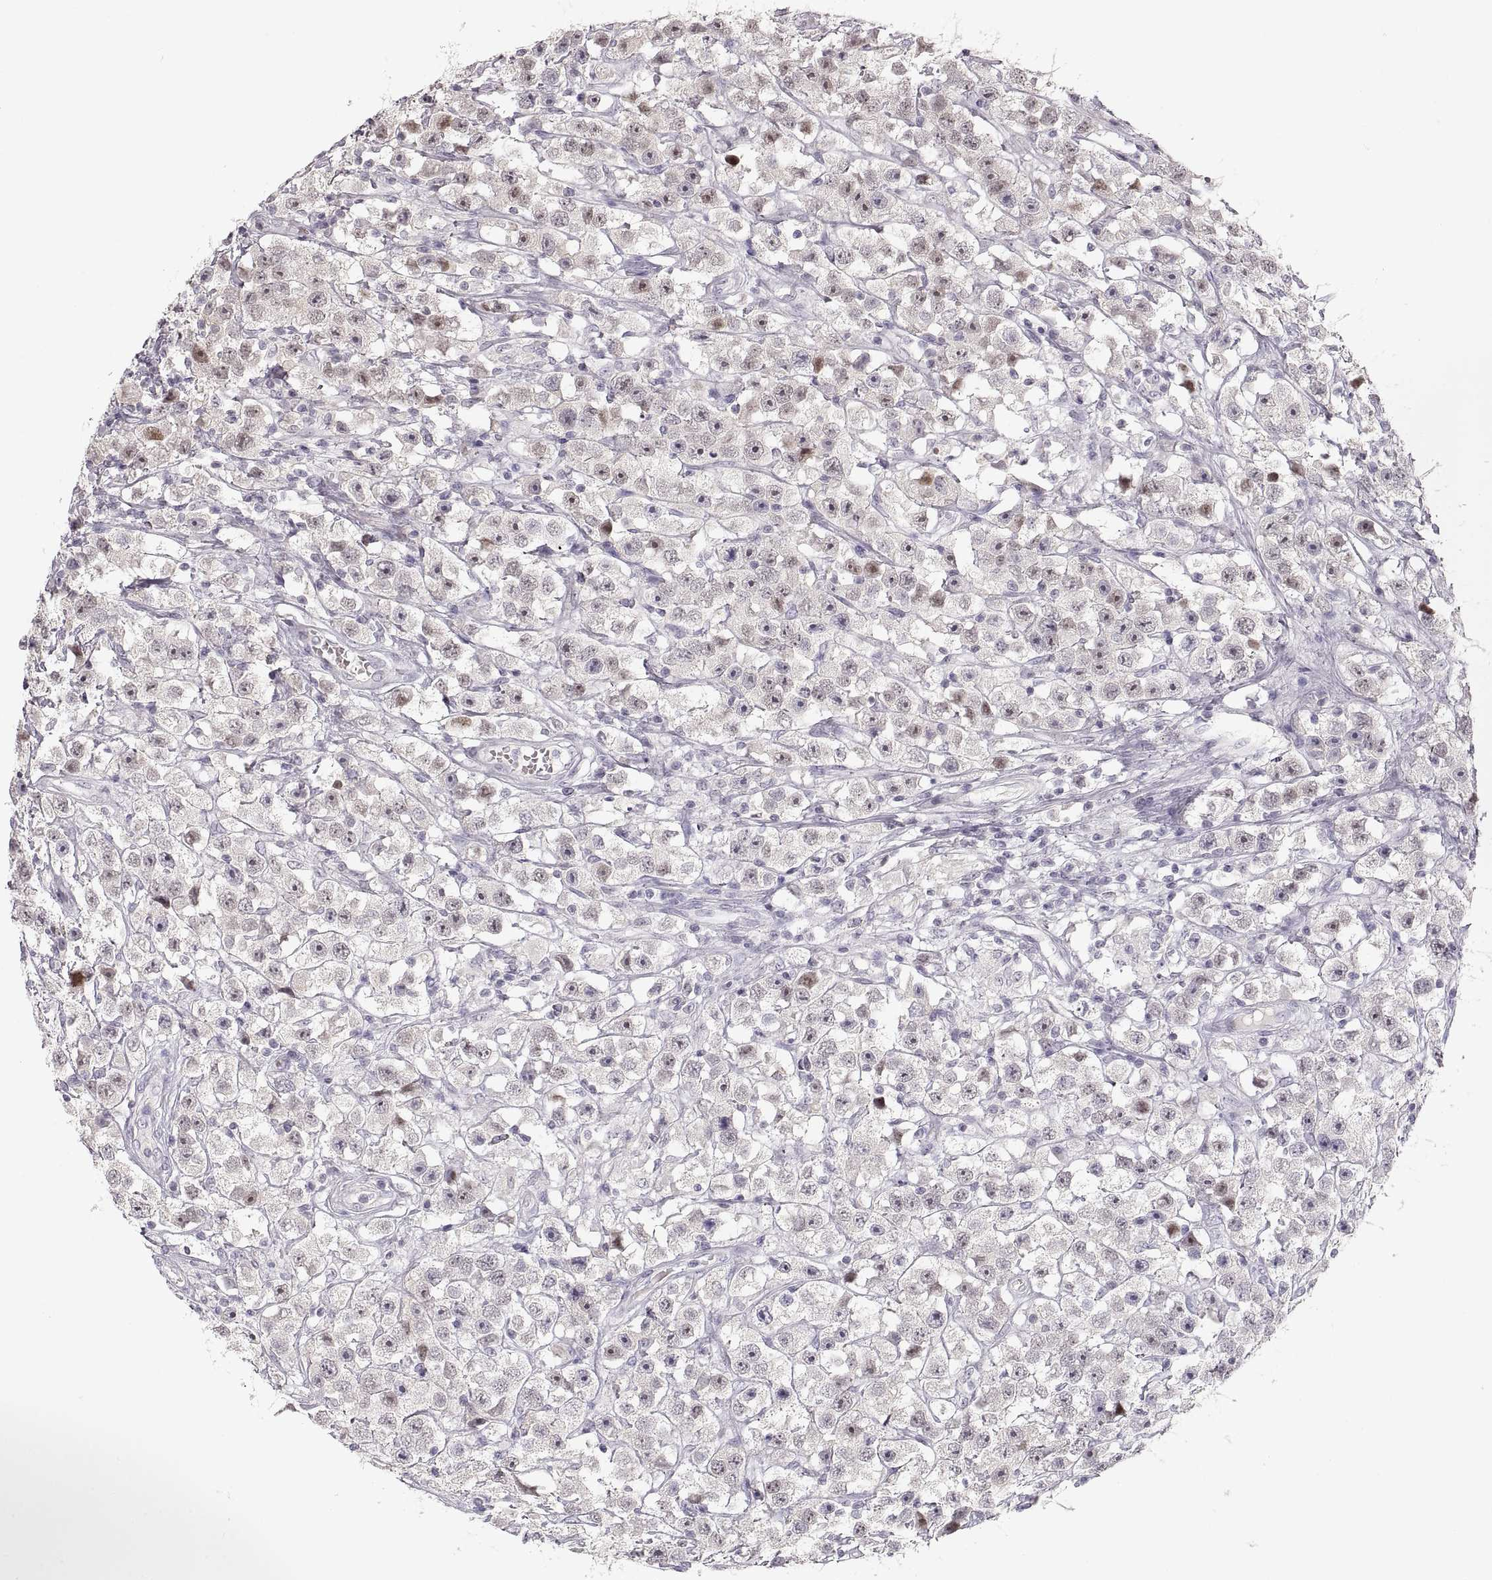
{"staining": {"intensity": "negative", "quantity": "none", "location": "none"}, "tissue": "testis cancer", "cell_type": "Tumor cells", "image_type": "cancer", "snomed": [{"axis": "morphology", "description": "Seminoma, NOS"}, {"axis": "topography", "description": "Testis"}], "caption": "The image demonstrates no significant positivity in tumor cells of testis seminoma.", "gene": "PCSK2", "patient": {"sex": "male", "age": 45}}